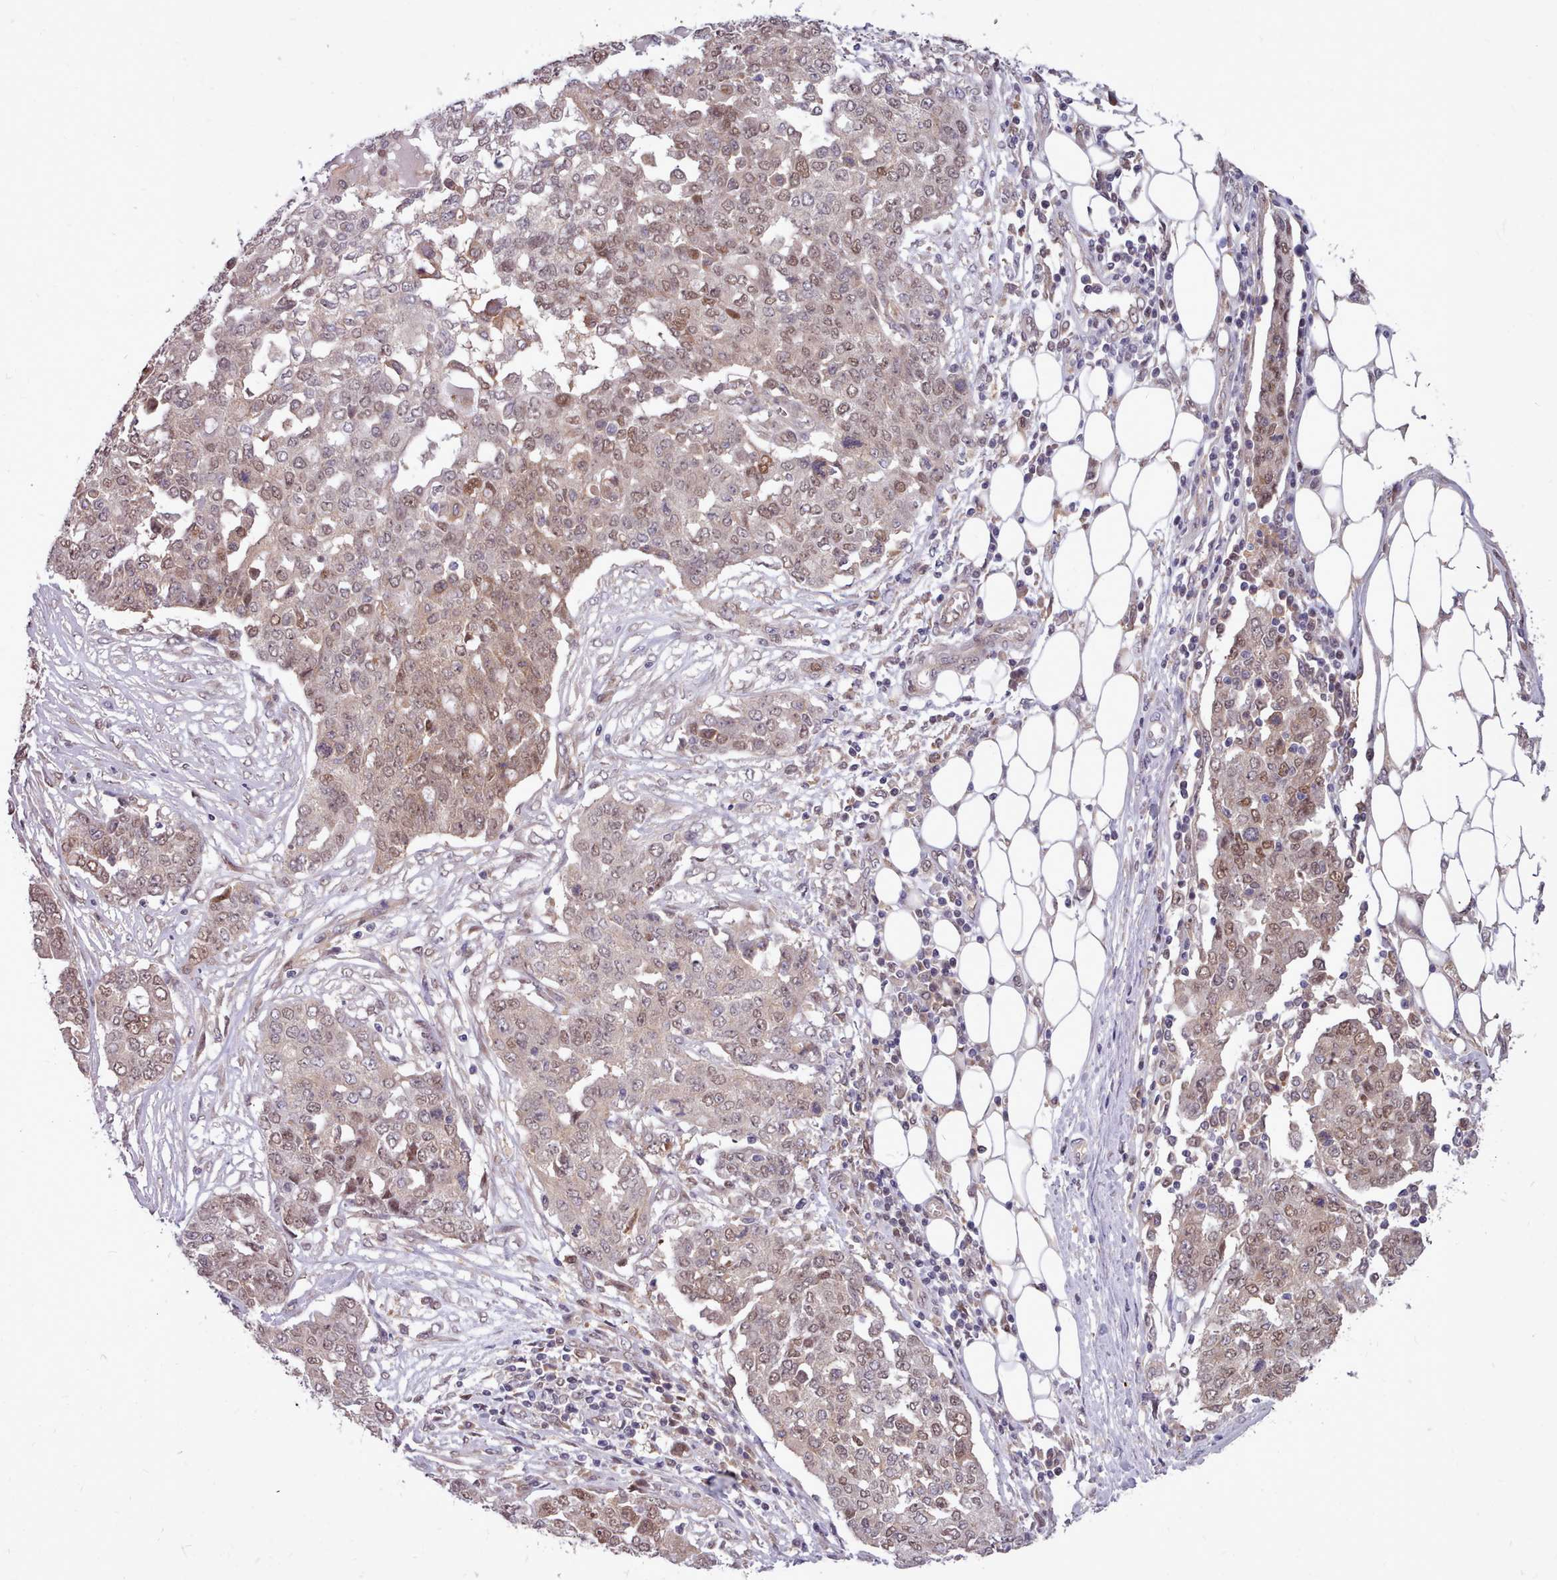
{"staining": {"intensity": "weak", "quantity": "25%-75%", "location": "nuclear"}, "tissue": "ovarian cancer", "cell_type": "Tumor cells", "image_type": "cancer", "snomed": [{"axis": "morphology", "description": "Cystadenocarcinoma, serous, NOS"}, {"axis": "topography", "description": "Soft tissue"}, {"axis": "topography", "description": "Ovary"}], "caption": "A brown stain highlights weak nuclear expression of a protein in ovarian cancer (serous cystadenocarcinoma) tumor cells. (Stains: DAB in brown, nuclei in blue, Microscopy: brightfield microscopy at high magnification).", "gene": "AHCY", "patient": {"sex": "female", "age": 57}}